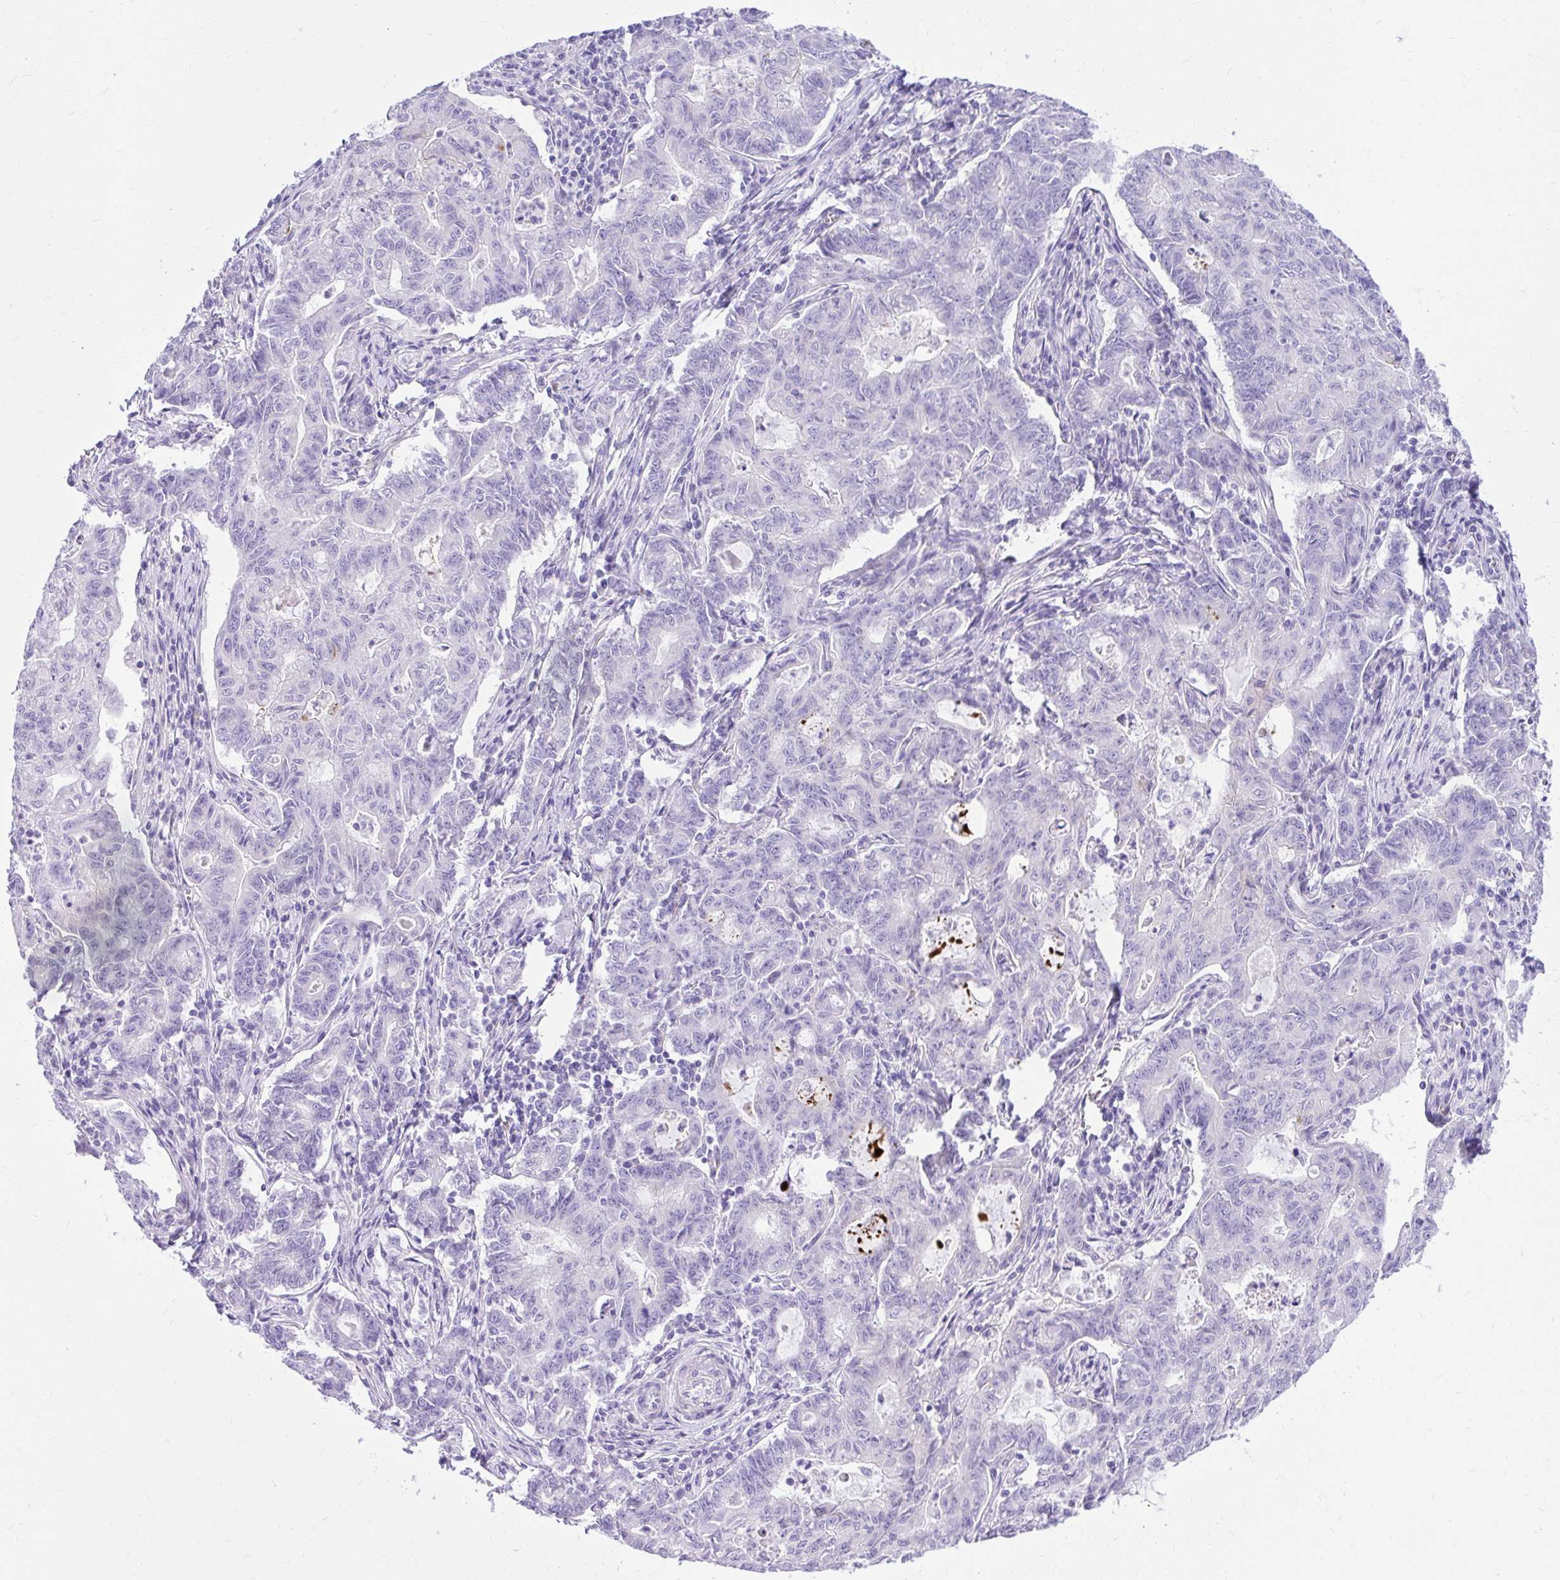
{"staining": {"intensity": "negative", "quantity": "none", "location": "none"}, "tissue": "stomach cancer", "cell_type": "Tumor cells", "image_type": "cancer", "snomed": [{"axis": "morphology", "description": "Adenocarcinoma, NOS"}, {"axis": "topography", "description": "Stomach, upper"}], "caption": "Tumor cells are negative for brown protein staining in stomach cancer (adenocarcinoma).", "gene": "PELI3", "patient": {"sex": "female", "age": 79}}